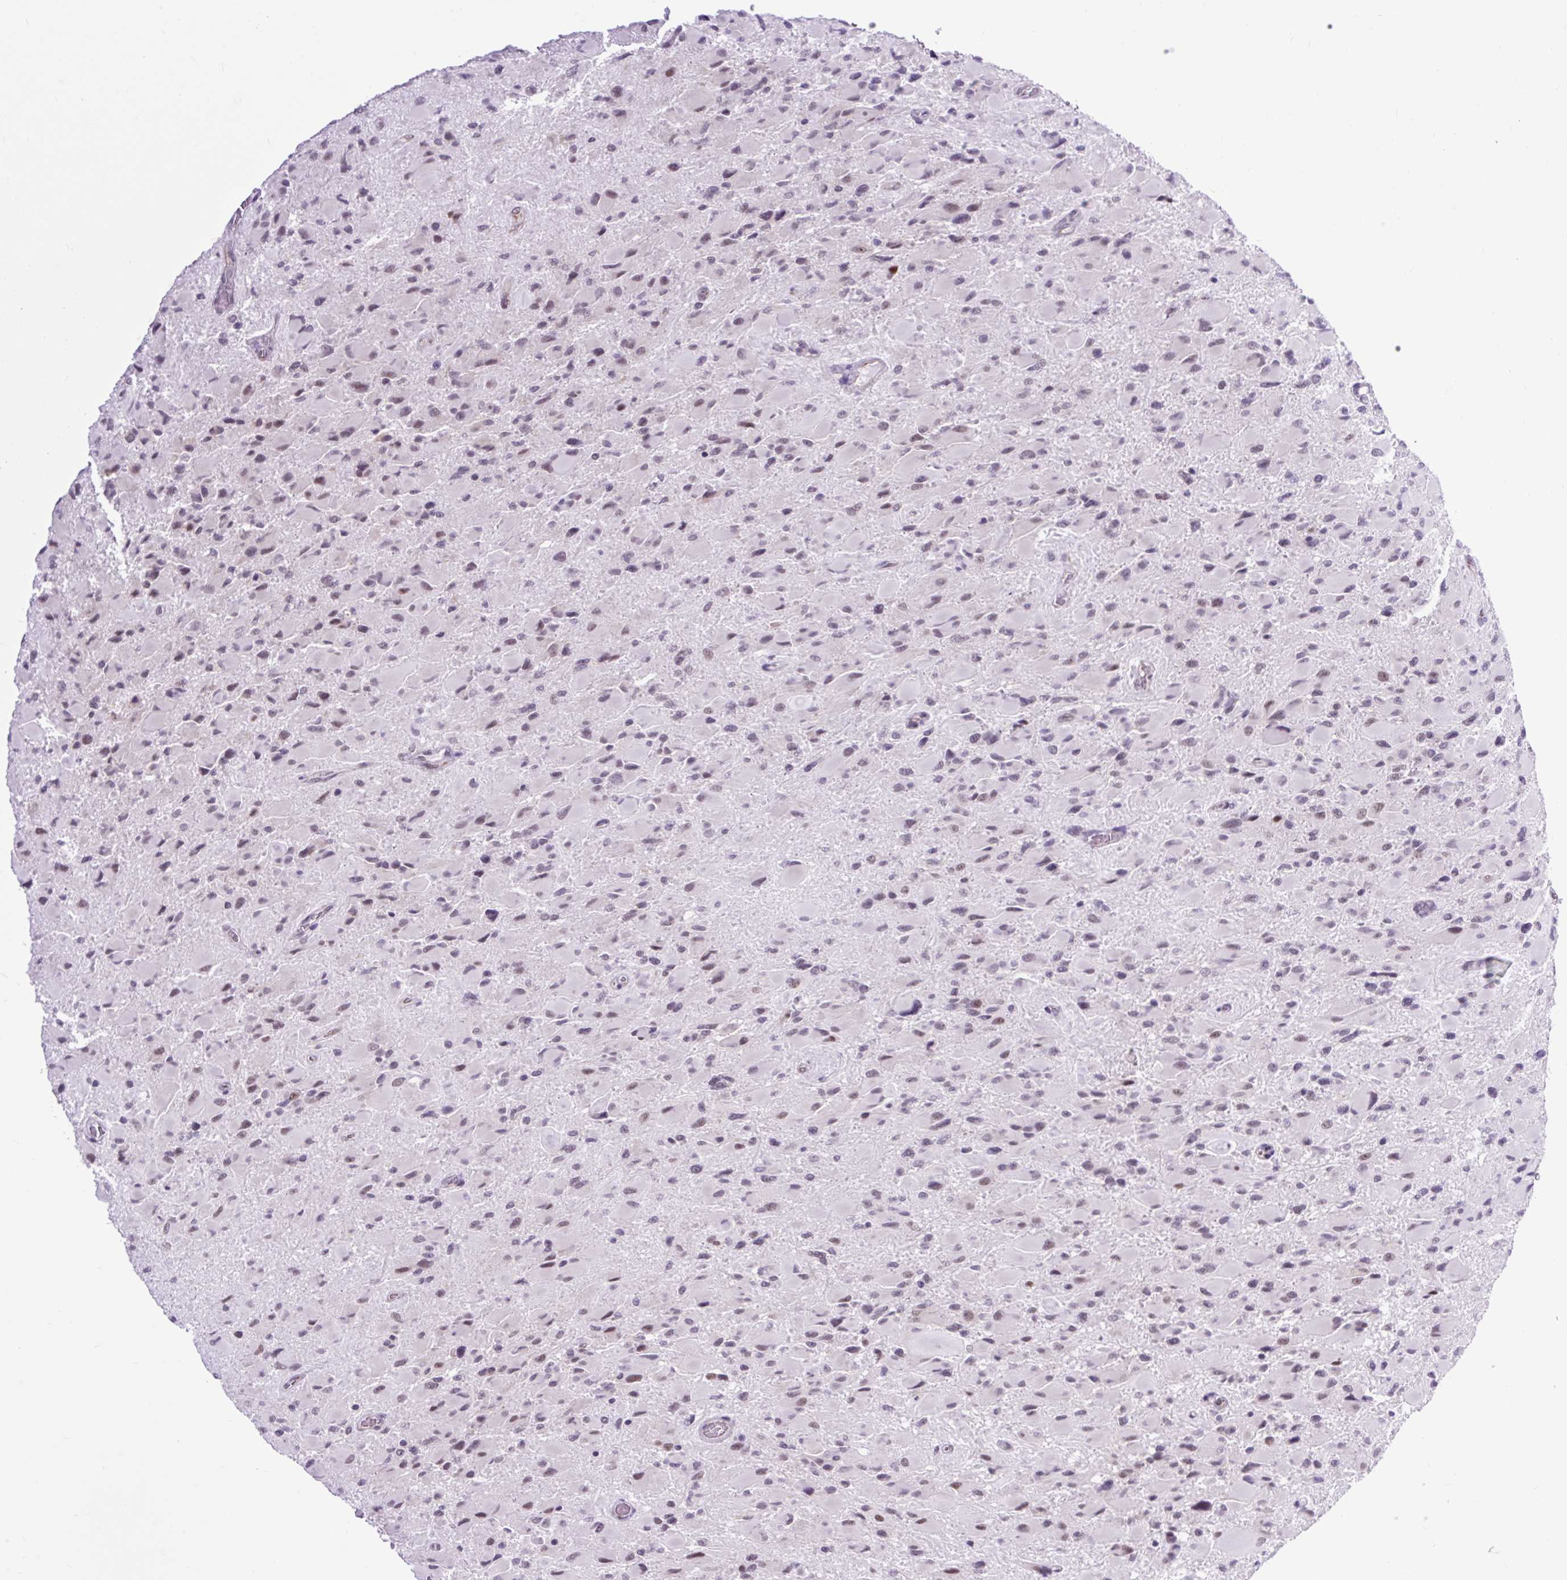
{"staining": {"intensity": "weak", "quantity": "25%-75%", "location": "nuclear"}, "tissue": "glioma", "cell_type": "Tumor cells", "image_type": "cancer", "snomed": [{"axis": "morphology", "description": "Glioma, malignant, High grade"}, {"axis": "topography", "description": "Cerebral cortex"}], "caption": "Immunohistochemical staining of malignant glioma (high-grade) demonstrates low levels of weak nuclear staining in approximately 25%-75% of tumor cells.", "gene": "CLK2", "patient": {"sex": "female", "age": 36}}